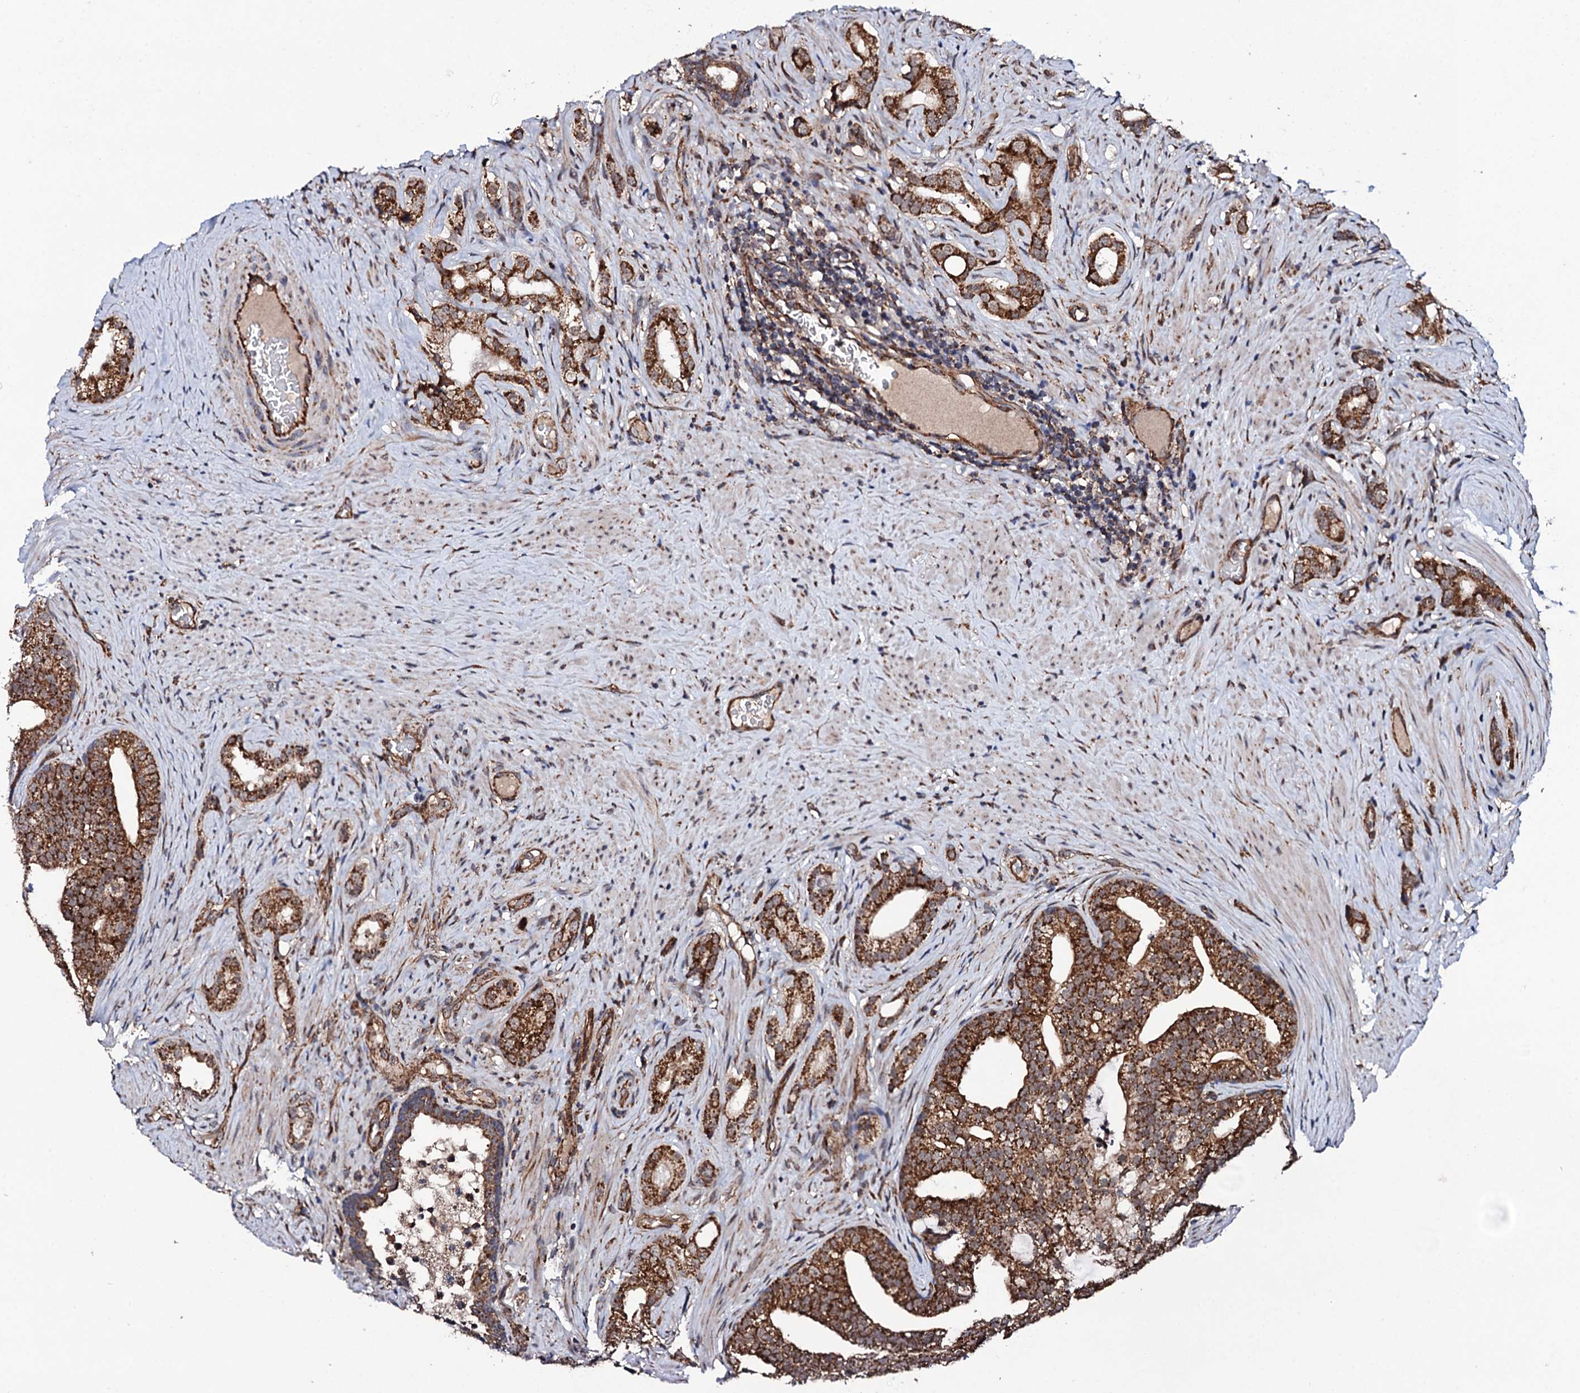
{"staining": {"intensity": "strong", "quantity": ">75%", "location": "cytoplasmic/membranous"}, "tissue": "prostate cancer", "cell_type": "Tumor cells", "image_type": "cancer", "snomed": [{"axis": "morphology", "description": "Adenocarcinoma, Low grade"}, {"axis": "topography", "description": "Prostate"}], "caption": "Strong cytoplasmic/membranous positivity is appreciated in about >75% of tumor cells in adenocarcinoma (low-grade) (prostate). The staining is performed using DAB brown chromogen to label protein expression. The nuclei are counter-stained blue using hematoxylin.", "gene": "MTIF3", "patient": {"sex": "male", "age": 71}}